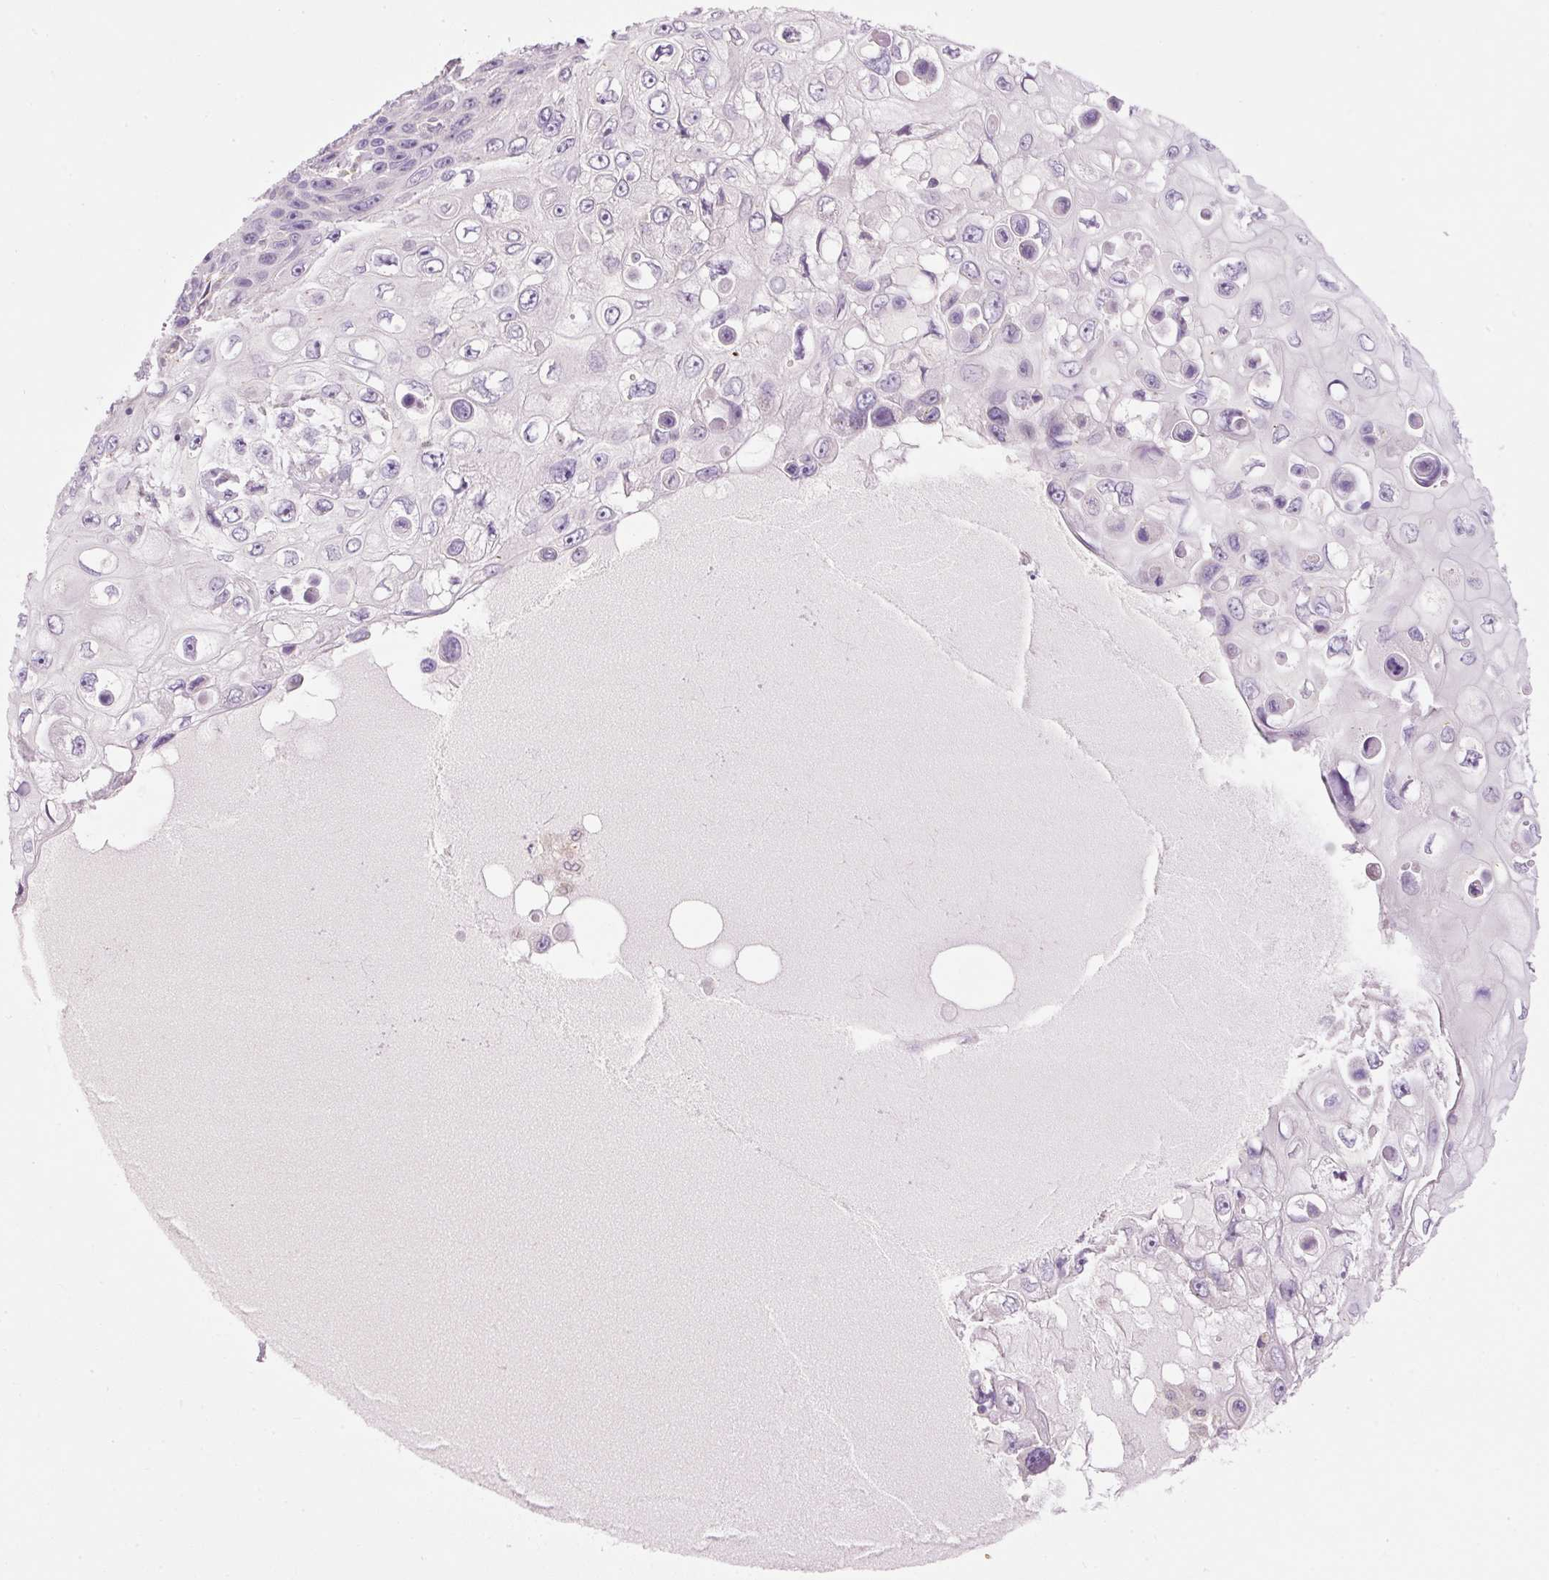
{"staining": {"intensity": "negative", "quantity": "none", "location": "none"}, "tissue": "skin cancer", "cell_type": "Tumor cells", "image_type": "cancer", "snomed": [{"axis": "morphology", "description": "Squamous cell carcinoma, NOS"}, {"axis": "topography", "description": "Skin"}], "caption": "A high-resolution micrograph shows immunohistochemistry (IHC) staining of skin cancer (squamous cell carcinoma), which shows no significant expression in tumor cells. Nuclei are stained in blue.", "gene": "PNPLA5", "patient": {"sex": "male", "age": 82}}